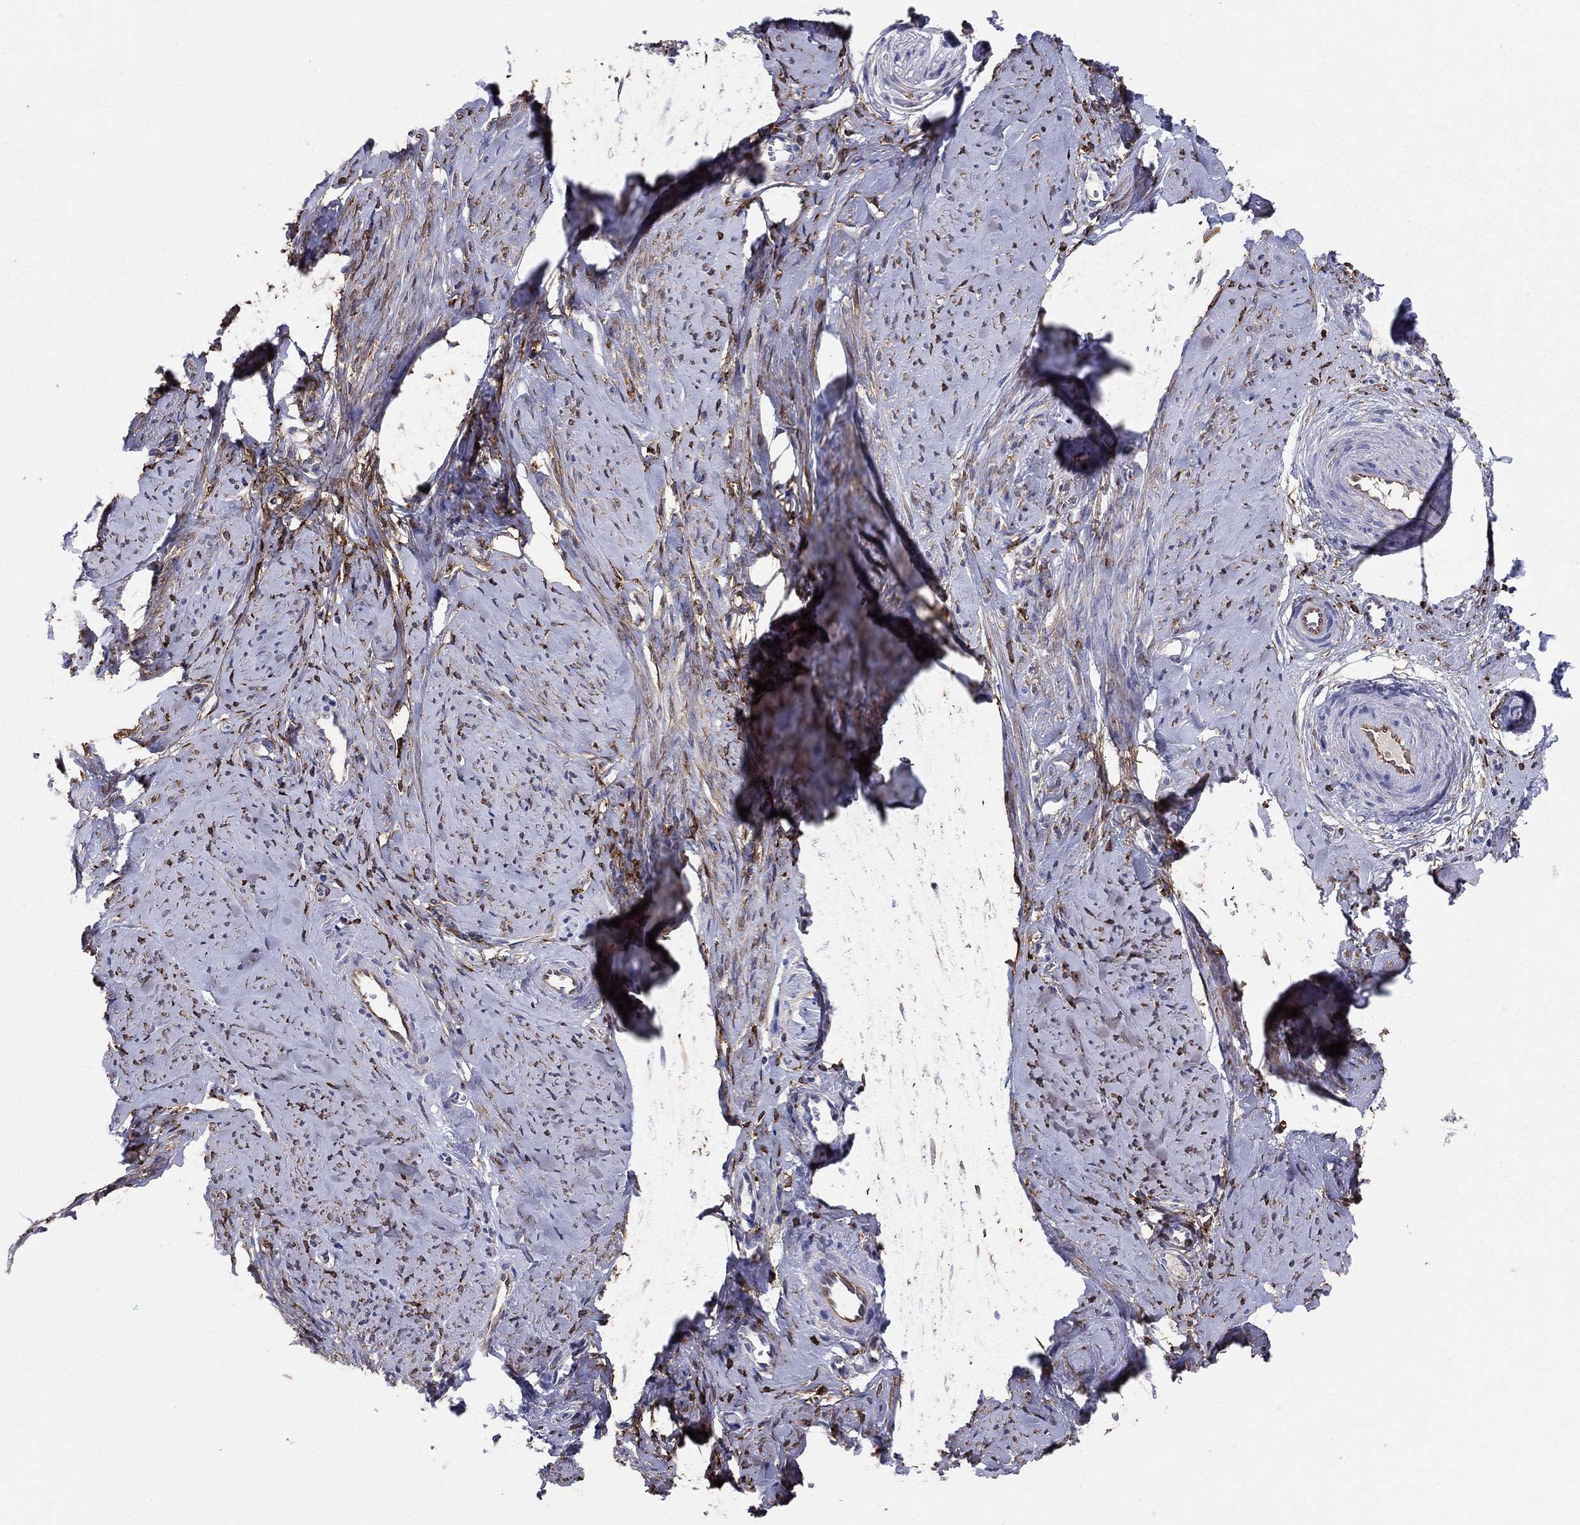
{"staining": {"intensity": "weak", "quantity": "<25%", "location": "cytoplasmic/membranous"}, "tissue": "smooth muscle", "cell_type": "Smooth muscle cells", "image_type": "normal", "snomed": [{"axis": "morphology", "description": "Normal tissue, NOS"}, {"axis": "topography", "description": "Smooth muscle"}], "caption": "Immunohistochemistry histopathology image of benign smooth muscle: human smooth muscle stained with DAB reveals no significant protein expression in smooth muscle cells. (DAB (3,3'-diaminobenzidine) immunohistochemistry (IHC), high magnification).", "gene": "EMP2", "patient": {"sex": "female", "age": 48}}